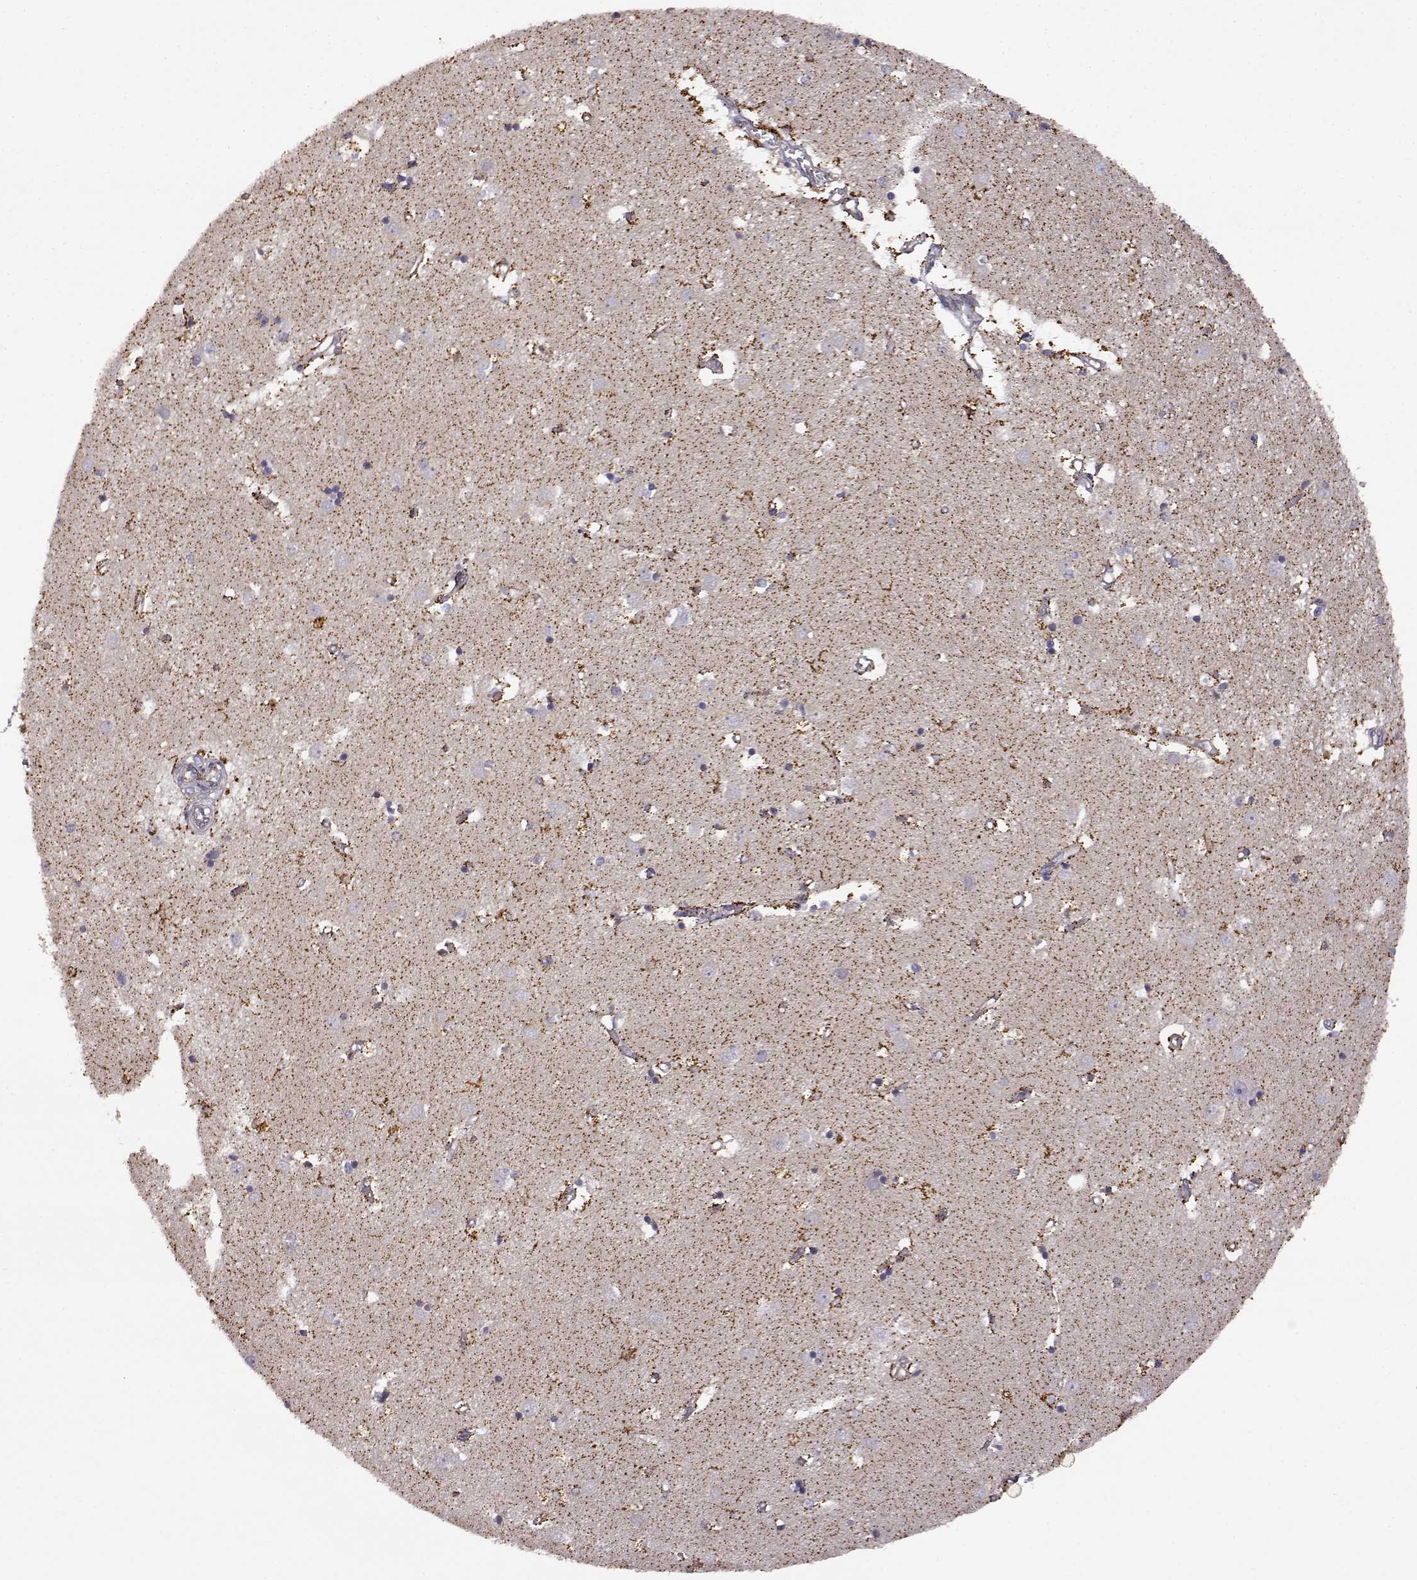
{"staining": {"intensity": "negative", "quantity": "none", "location": "none"}, "tissue": "caudate", "cell_type": "Glial cells", "image_type": "normal", "snomed": [{"axis": "morphology", "description": "Normal tissue, NOS"}, {"axis": "topography", "description": "Lateral ventricle wall"}], "caption": "Histopathology image shows no significant protein staining in glial cells of normal caudate. The staining was performed using DAB (3,3'-diaminobenzidine) to visualize the protein expression in brown, while the nuclei were stained in blue with hematoxylin (Magnification: 20x).", "gene": "DDC", "patient": {"sex": "male", "age": 54}}